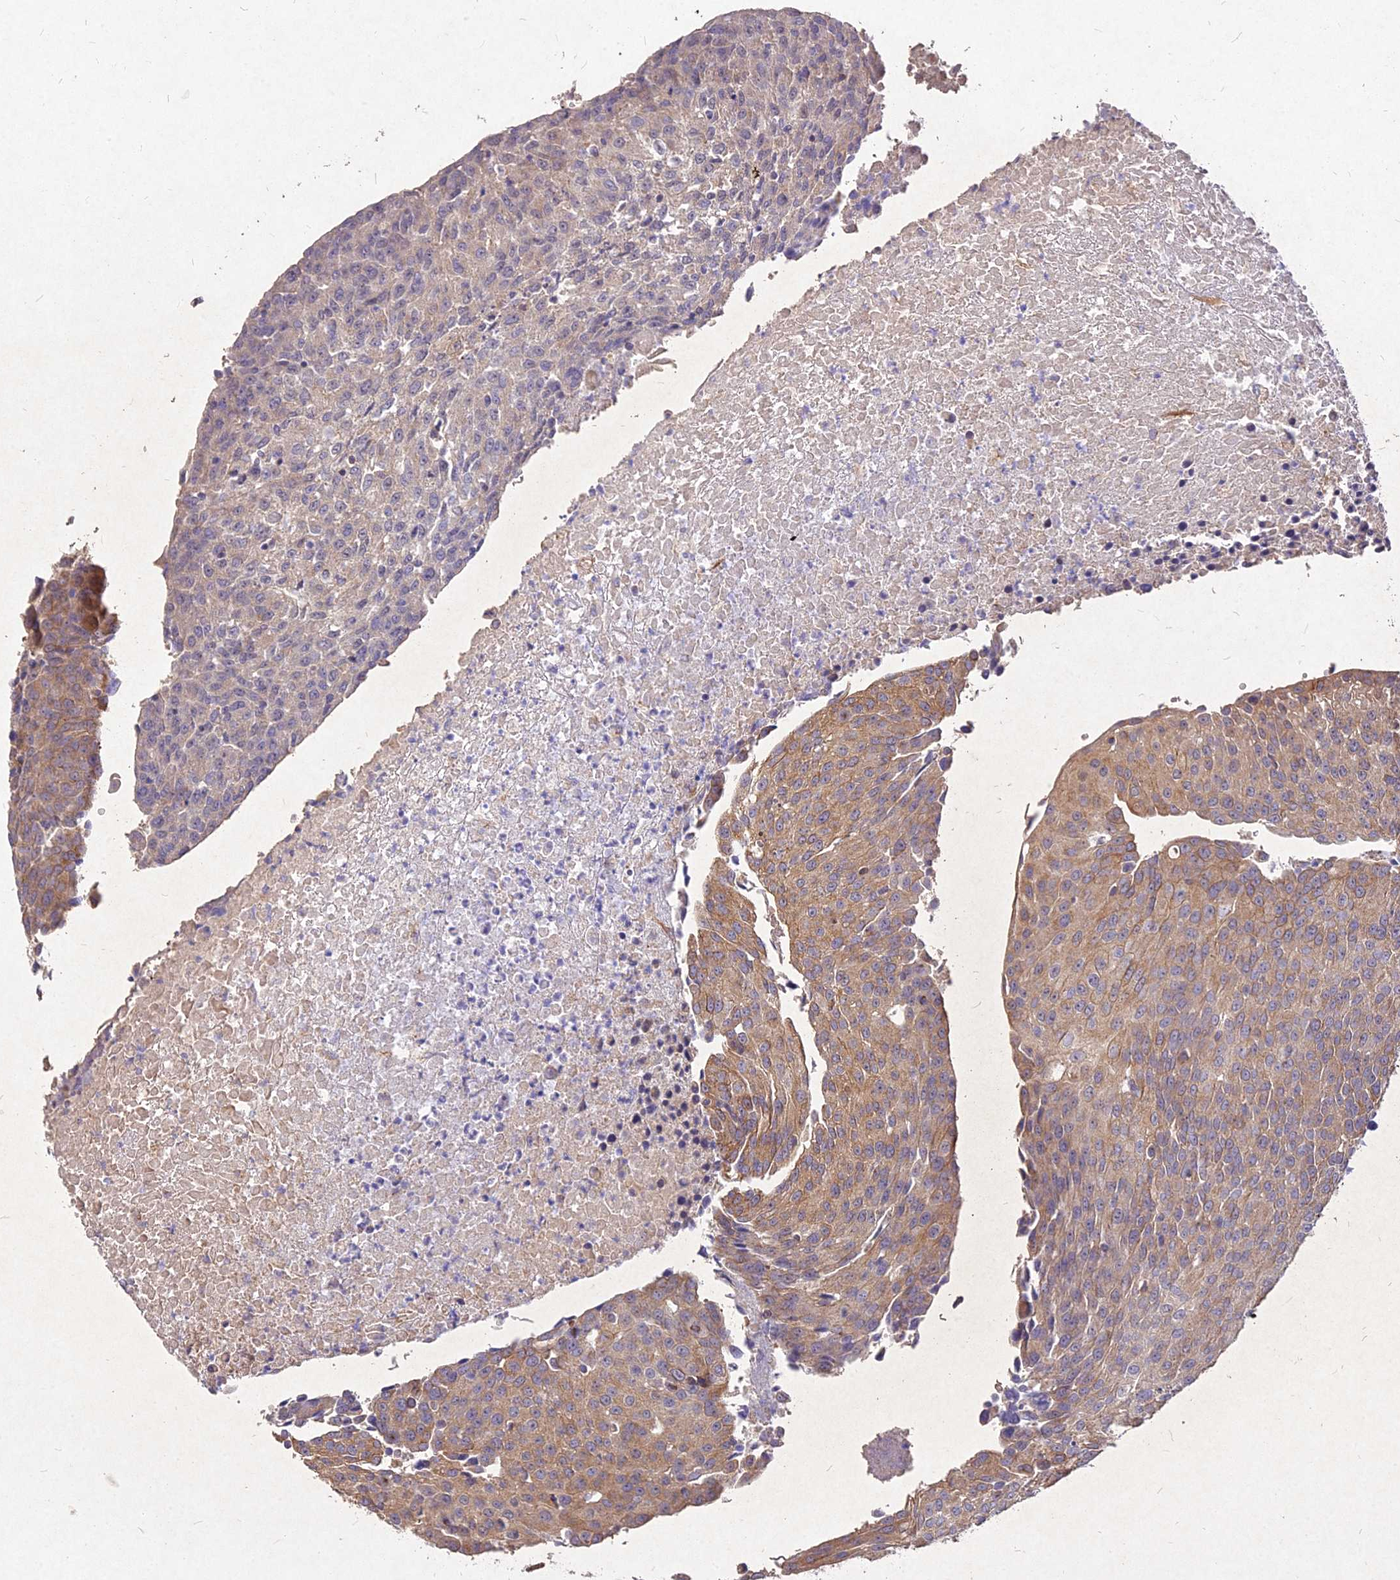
{"staining": {"intensity": "moderate", "quantity": "25%-75%", "location": "cytoplasmic/membranous"}, "tissue": "urothelial cancer", "cell_type": "Tumor cells", "image_type": "cancer", "snomed": [{"axis": "morphology", "description": "Urothelial carcinoma, High grade"}, {"axis": "topography", "description": "Urinary bladder"}], "caption": "An immunohistochemistry (IHC) histopathology image of neoplastic tissue is shown. Protein staining in brown highlights moderate cytoplasmic/membranous positivity in urothelial carcinoma (high-grade) within tumor cells. The protein is stained brown, and the nuclei are stained in blue (DAB (3,3'-diaminobenzidine) IHC with brightfield microscopy, high magnification).", "gene": "SKA1", "patient": {"sex": "female", "age": 85}}